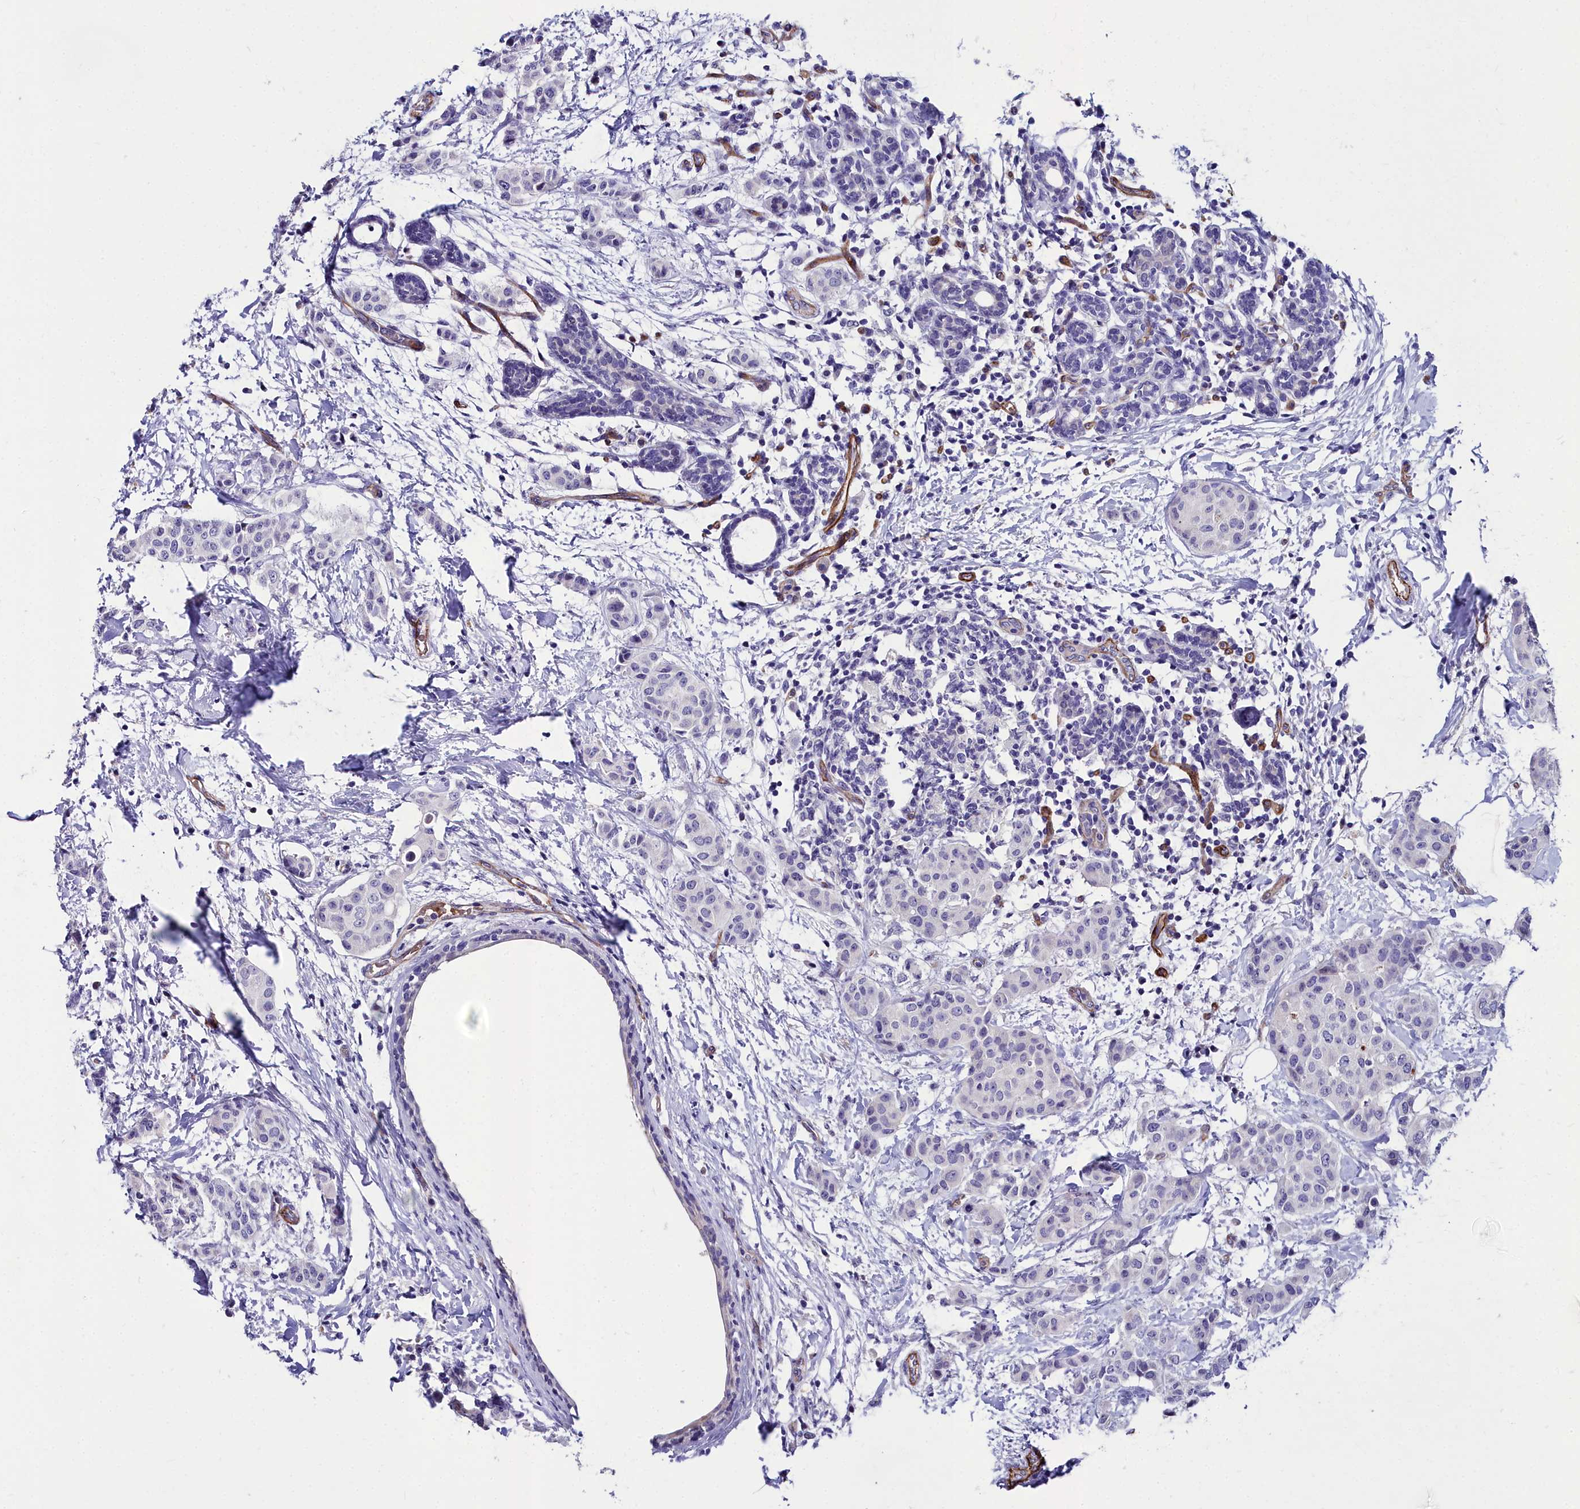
{"staining": {"intensity": "negative", "quantity": "none", "location": "none"}, "tissue": "breast cancer", "cell_type": "Tumor cells", "image_type": "cancer", "snomed": [{"axis": "morphology", "description": "Duct carcinoma"}, {"axis": "topography", "description": "Breast"}], "caption": "IHC image of human breast cancer (intraductal carcinoma) stained for a protein (brown), which reveals no expression in tumor cells.", "gene": "CYP4F11", "patient": {"sex": "female", "age": 40}}